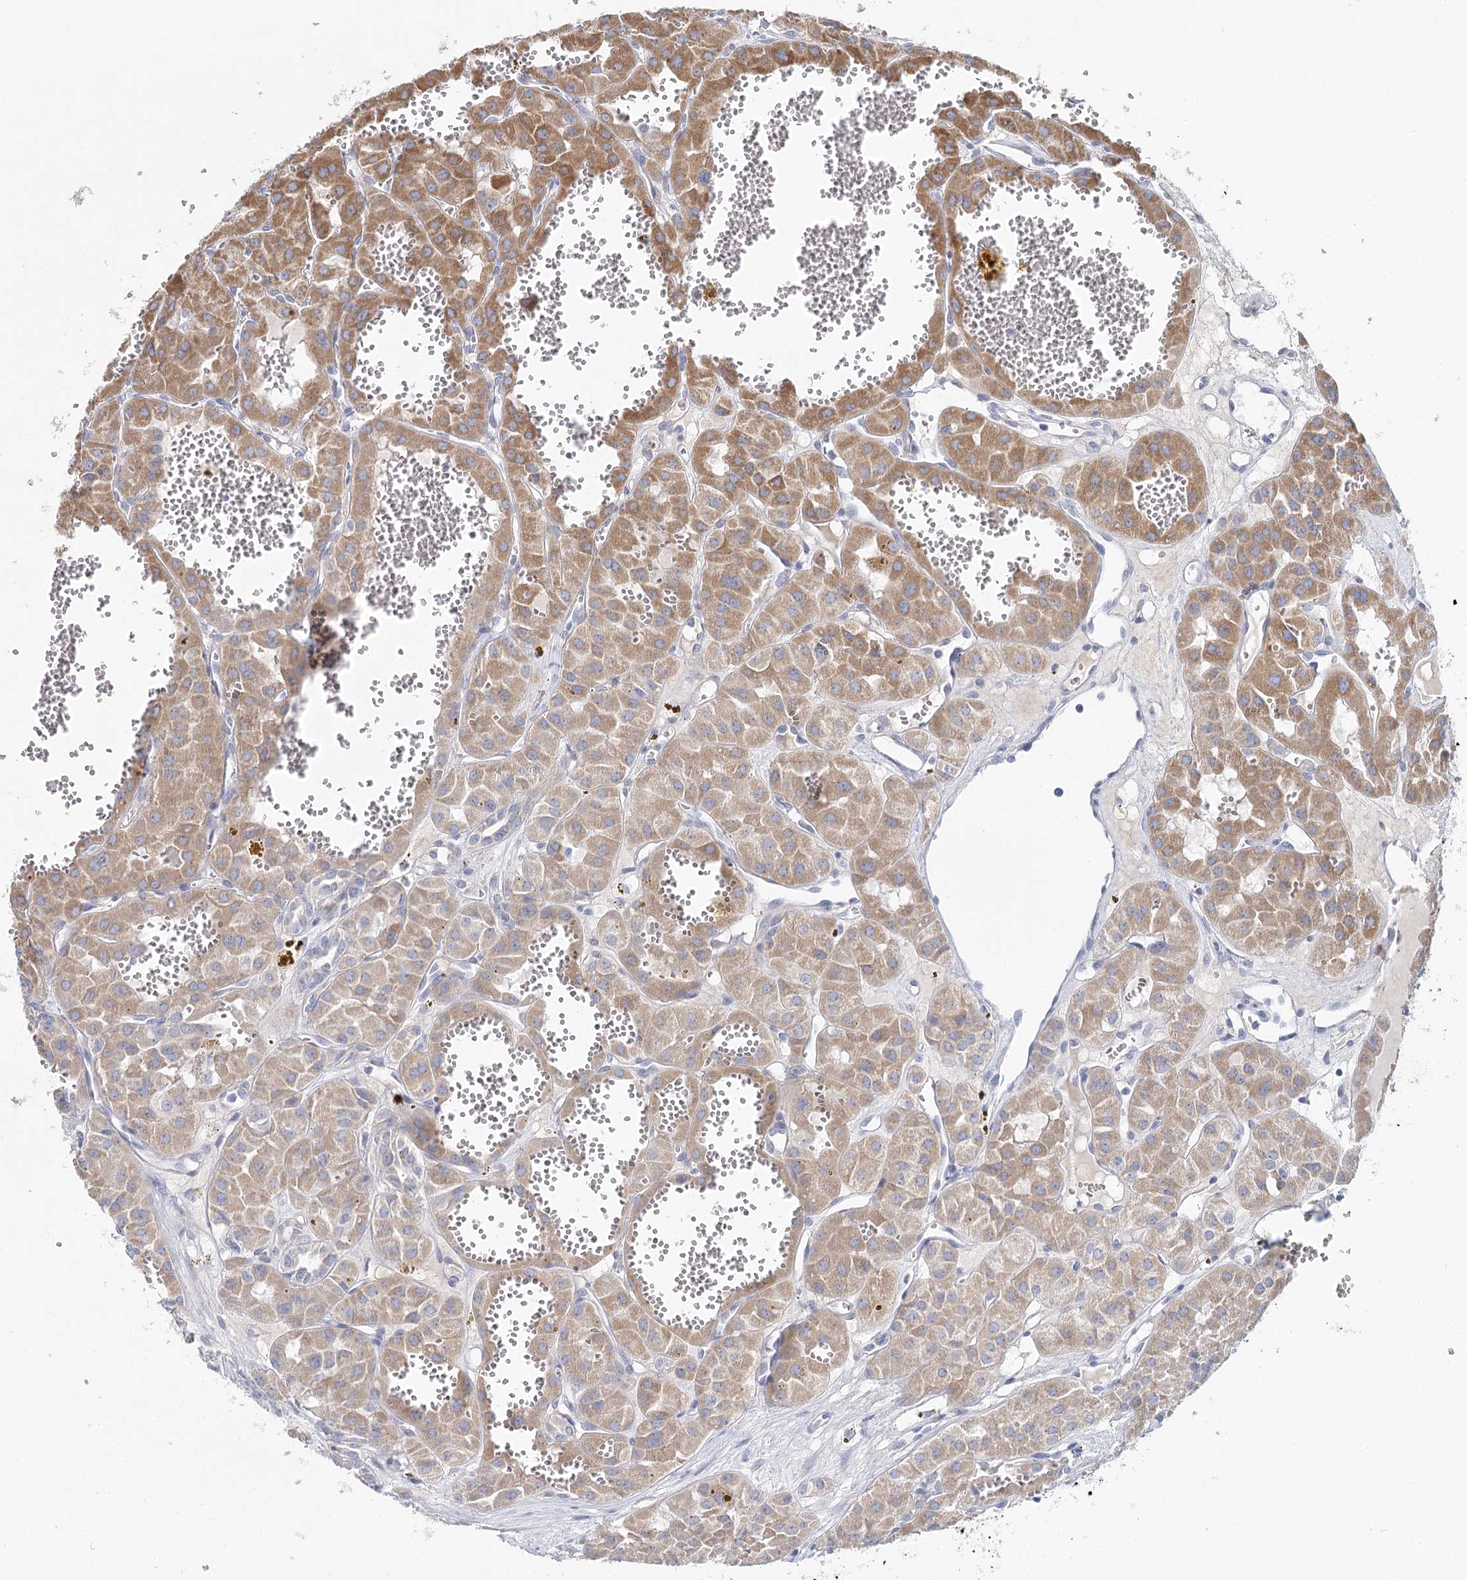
{"staining": {"intensity": "moderate", "quantity": ">75%", "location": "cytoplasmic/membranous"}, "tissue": "renal cancer", "cell_type": "Tumor cells", "image_type": "cancer", "snomed": [{"axis": "morphology", "description": "Carcinoma, NOS"}, {"axis": "topography", "description": "Kidney"}], "caption": "Protein expression analysis of renal cancer displays moderate cytoplasmic/membranous staining in approximately >75% of tumor cells.", "gene": "ARHGAP44", "patient": {"sex": "female", "age": 75}}